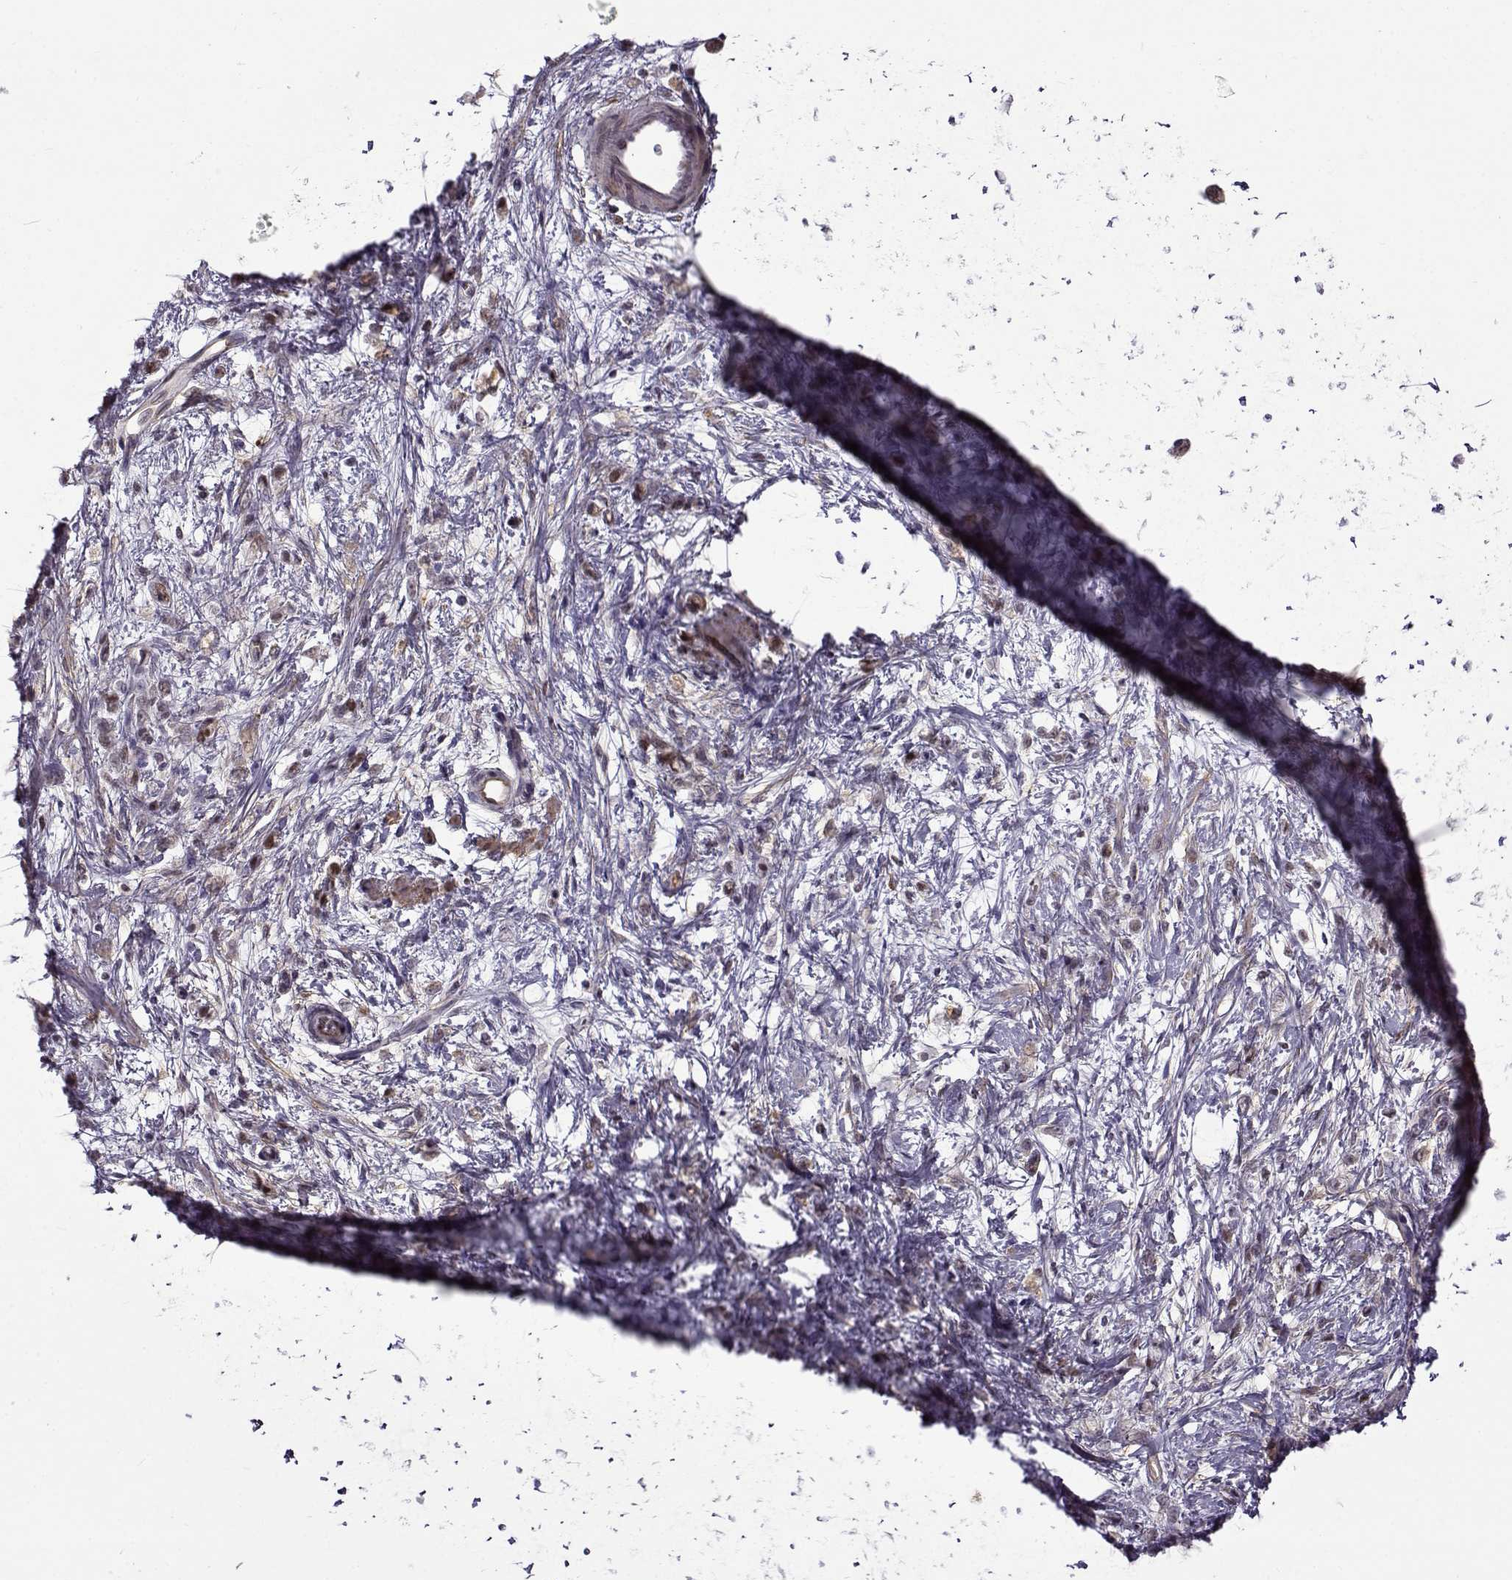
{"staining": {"intensity": "weak", "quantity": "<25%", "location": "nuclear"}, "tissue": "stomach cancer", "cell_type": "Tumor cells", "image_type": "cancer", "snomed": [{"axis": "morphology", "description": "Adenocarcinoma, NOS"}, {"axis": "topography", "description": "Stomach"}], "caption": "Immunohistochemistry (IHC) micrograph of neoplastic tissue: human stomach adenocarcinoma stained with DAB exhibits no significant protein expression in tumor cells.", "gene": "BACH1", "patient": {"sex": "female", "age": 60}}